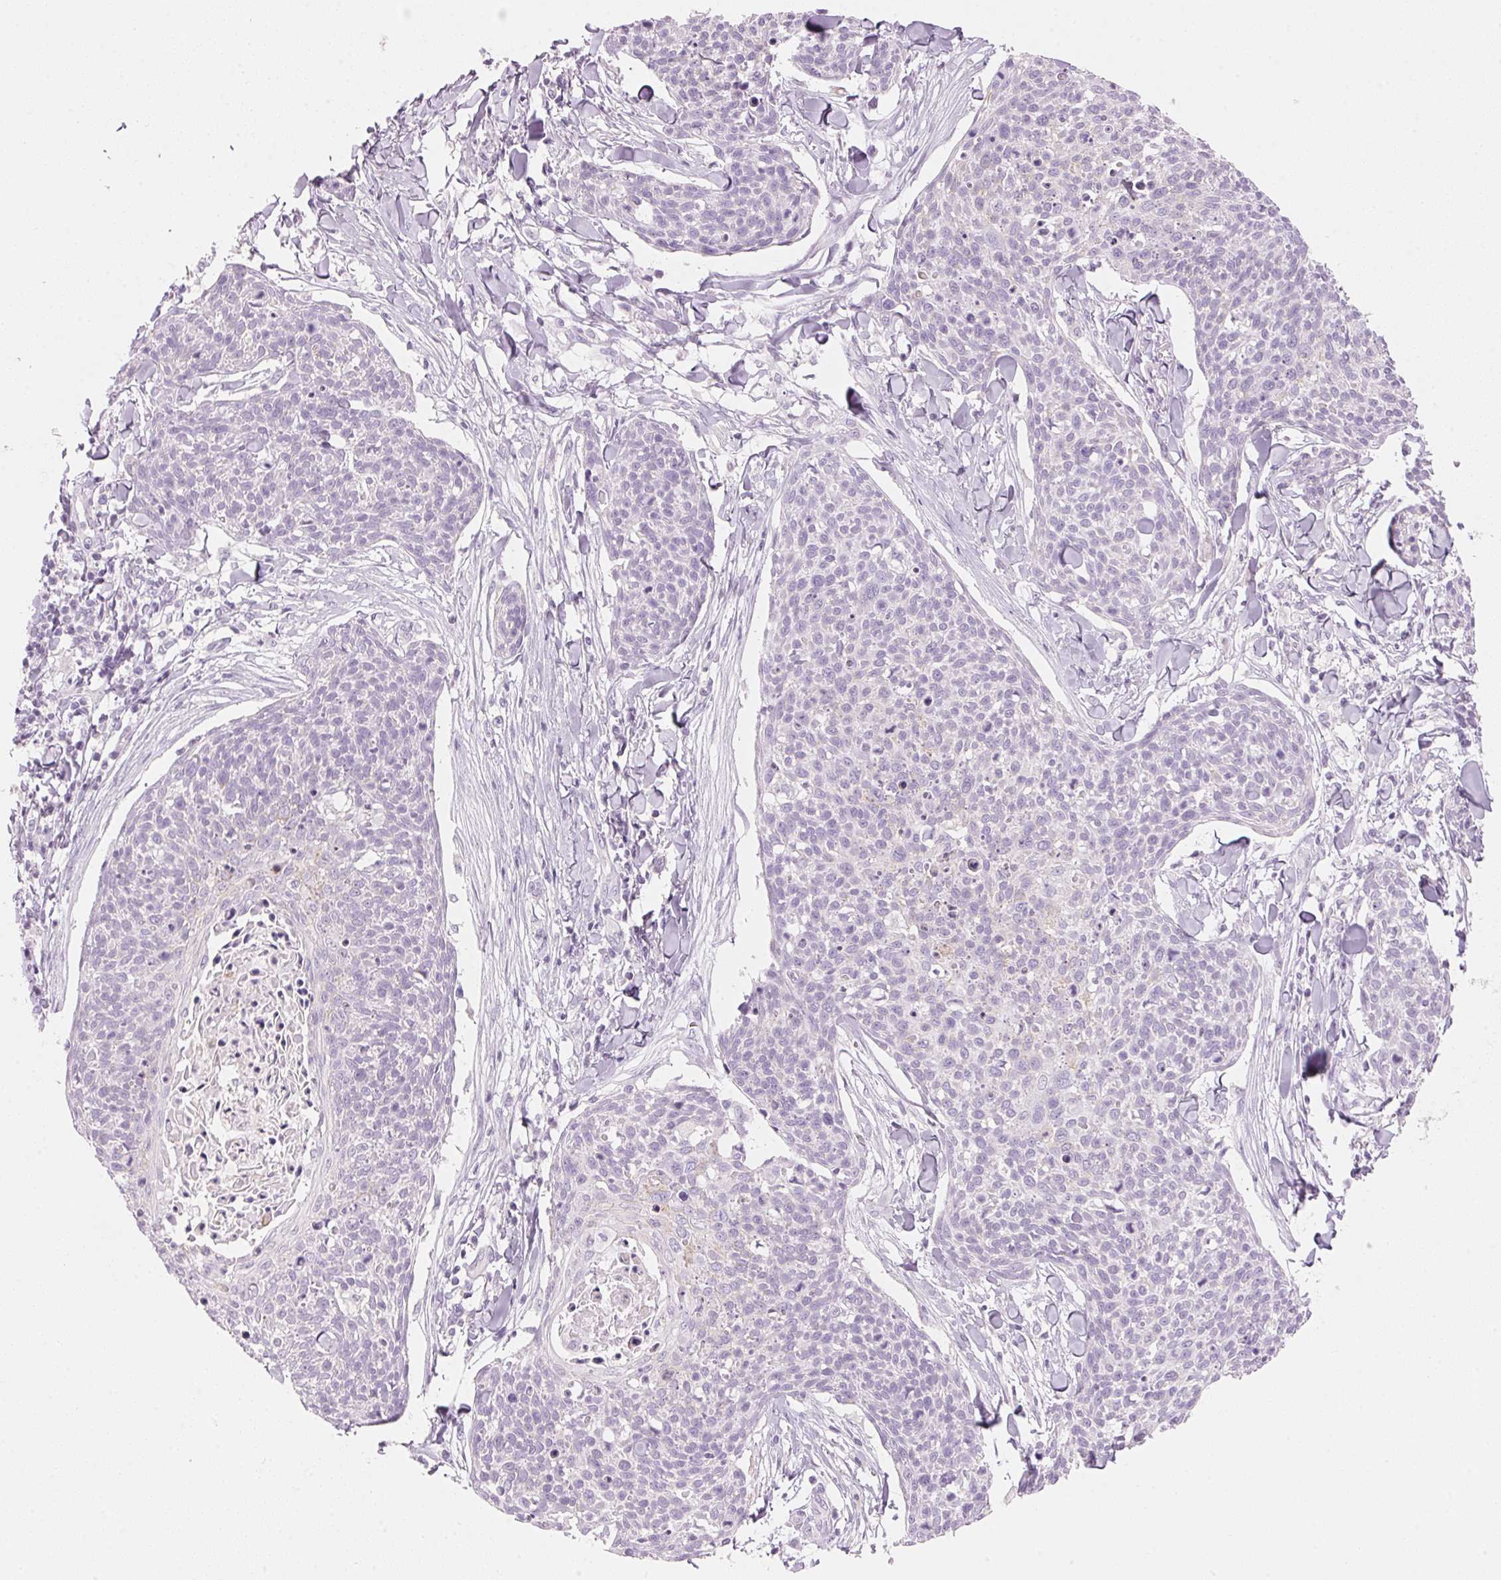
{"staining": {"intensity": "negative", "quantity": "none", "location": "none"}, "tissue": "skin cancer", "cell_type": "Tumor cells", "image_type": "cancer", "snomed": [{"axis": "morphology", "description": "Squamous cell carcinoma, NOS"}, {"axis": "topography", "description": "Skin"}, {"axis": "topography", "description": "Vulva"}], "caption": "This micrograph is of skin cancer stained with IHC to label a protein in brown with the nuclei are counter-stained blue. There is no positivity in tumor cells.", "gene": "HOXB13", "patient": {"sex": "female", "age": 75}}